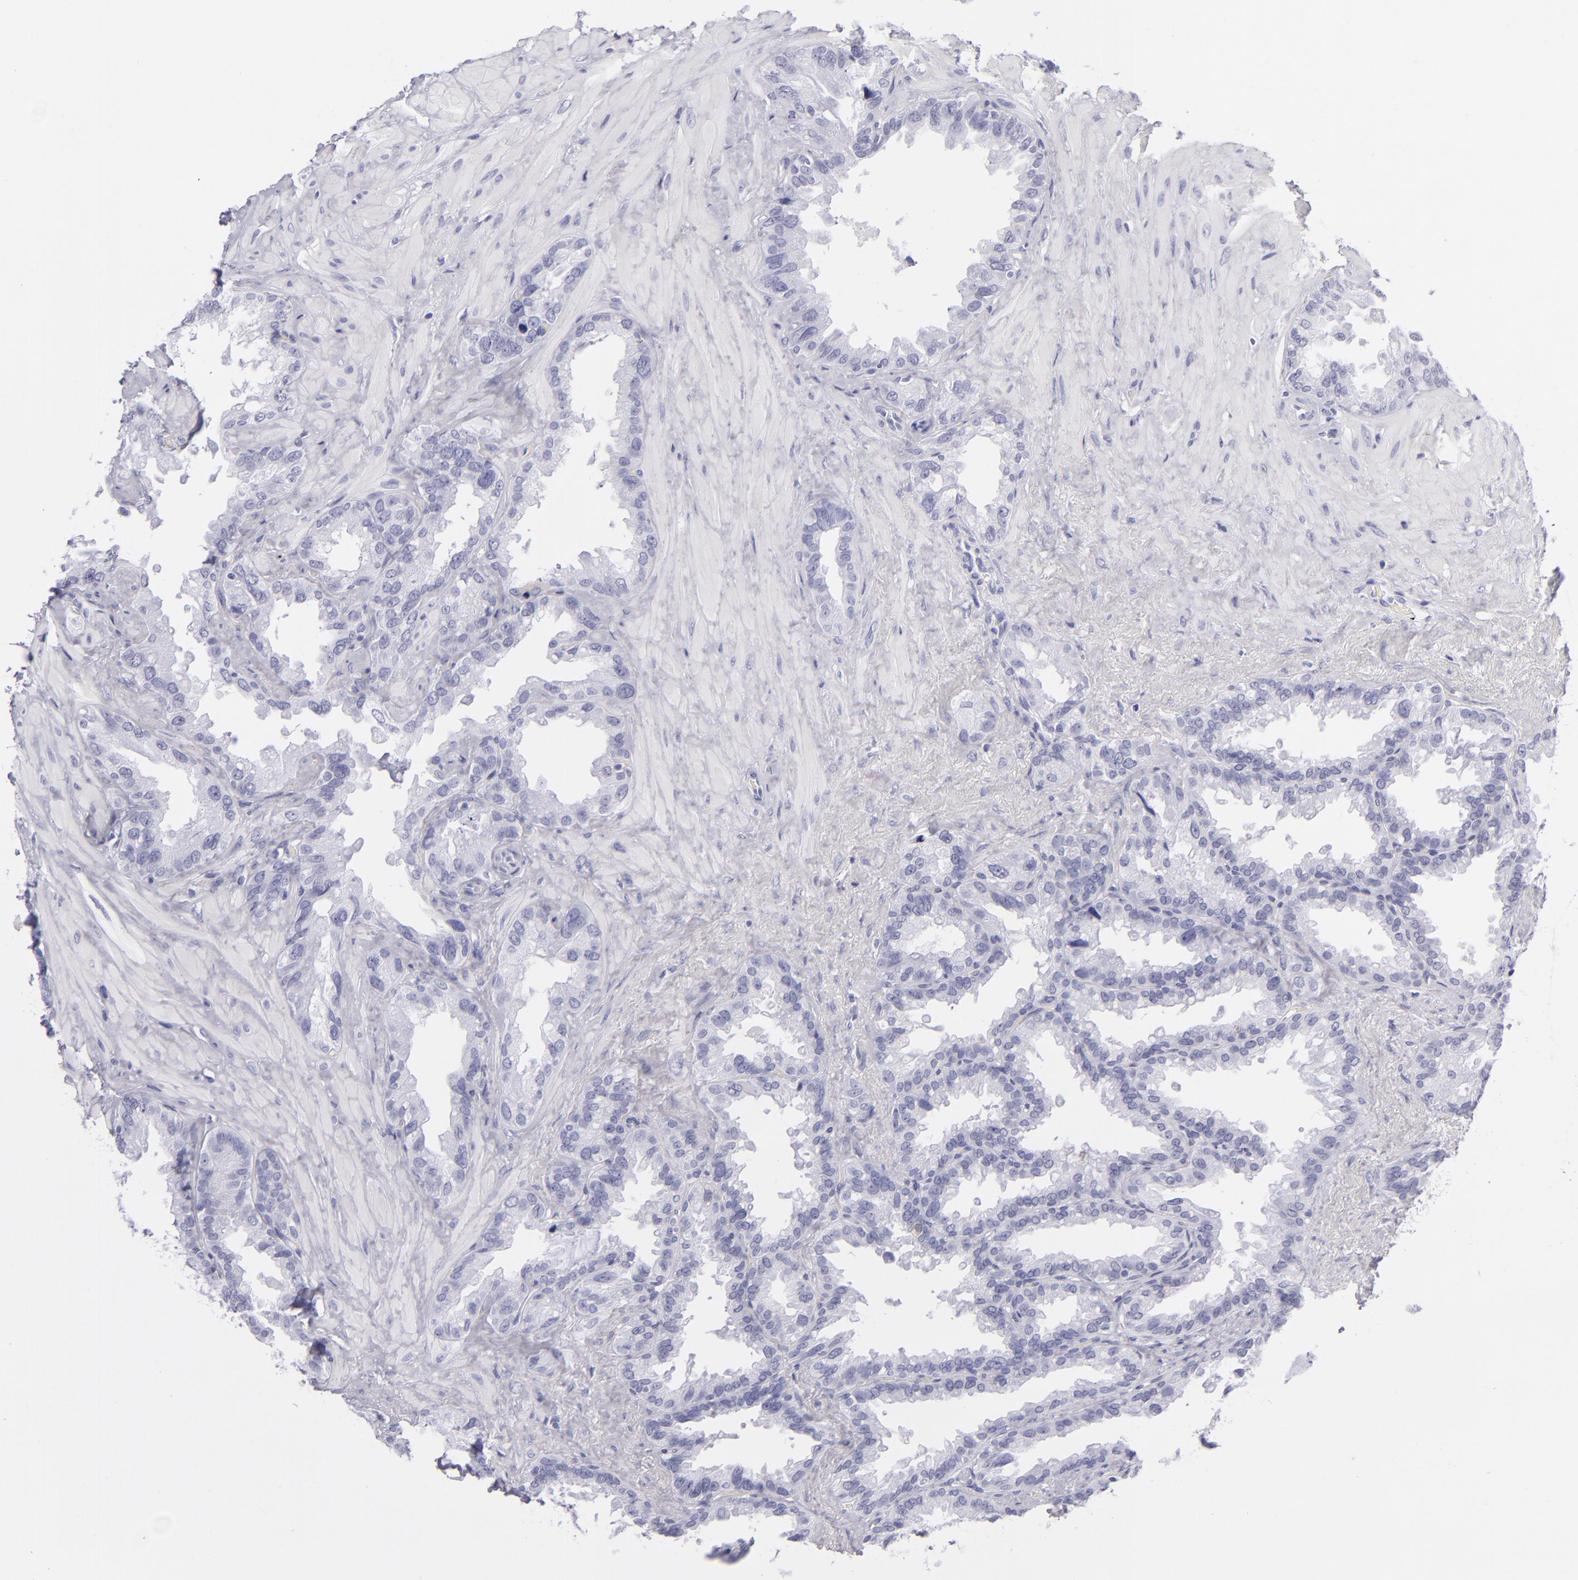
{"staining": {"intensity": "negative", "quantity": "none", "location": "none"}, "tissue": "seminal vesicle", "cell_type": "Glandular cells", "image_type": "normal", "snomed": [{"axis": "morphology", "description": "Normal tissue, NOS"}, {"axis": "topography", "description": "Prostate"}, {"axis": "topography", "description": "Seminal veicle"}], "caption": "This photomicrograph is of benign seminal vesicle stained with immunohistochemistry (IHC) to label a protein in brown with the nuclei are counter-stained blue. There is no staining in glandular cells. (Brightfield microscopy of DAB IHC at high magnification).", "gene": "PVALB", "patient": {"sex": "male", "age": 63}}